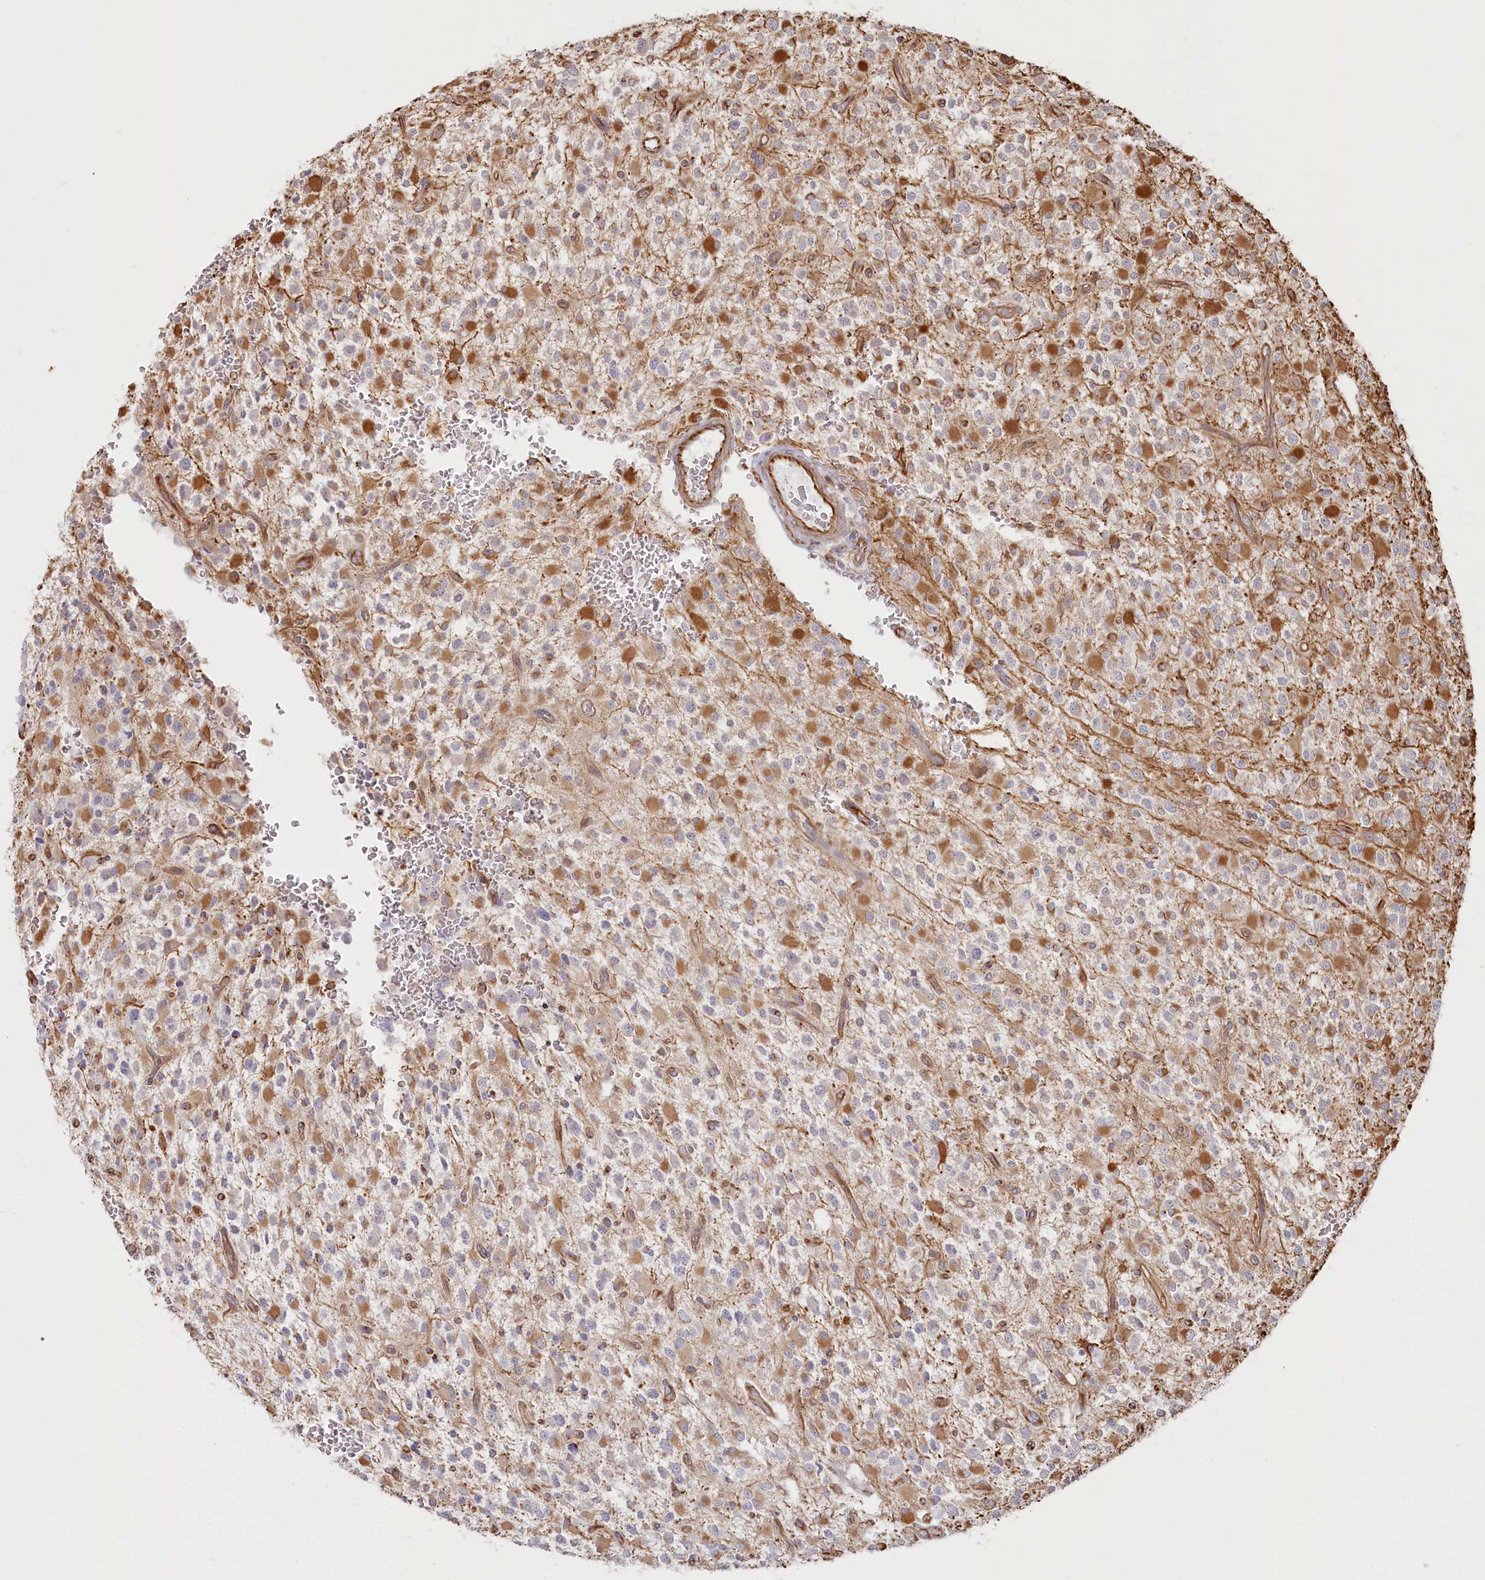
{"staining": {"intensity": "negative", "quantity": "none", "location": "none"}, "tissue": "glioma", "cell_type": "Tumor cells", "image_type": "cancer", "snomed": [{"axis": "morphology", "description": "Glioma, malignant, High grade"}, {"axis": "topography", "description": "Brain"}], "caption": "Glioma was stained to show a protein in brown. There is no significant expression in tumor cells.", "gene": "TTC1", "patient": {"sex": "male", "age": 34}}